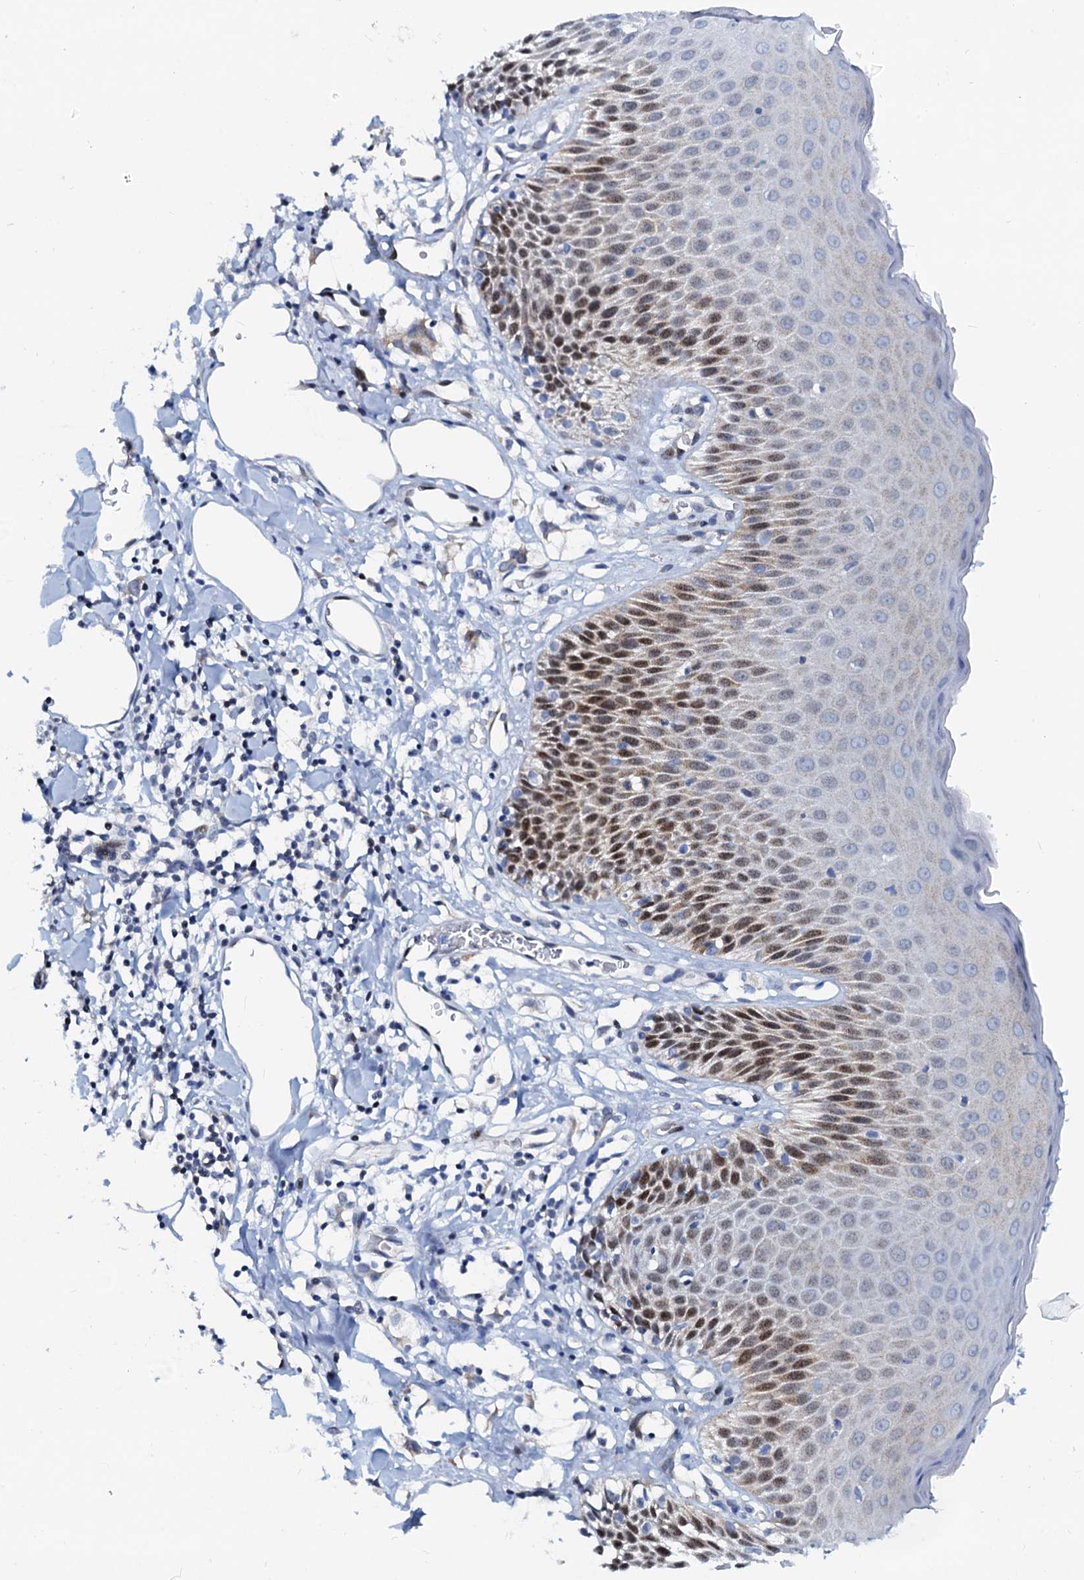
{"staining": {"intensity": "moderate", "quantity": "25%-75%", "location": "nuclear"}, "tissue": "skin", "cell_type": "Epidermal cells", "image_type": "normal", "snomed": [{"axis": "morphology", "description": "Normal tissue, NOS"}, {"axis": "topography", "description": "Vulva"}], "caption": "This histopathology image demonstrates immunohistochemistry staining of unremarkable human skin, with medium moderate nuclear expression in about 25%-75% of epidermal cells.", "gene": "PTGES3", "patient": {"sex": "female", "age": 68}}